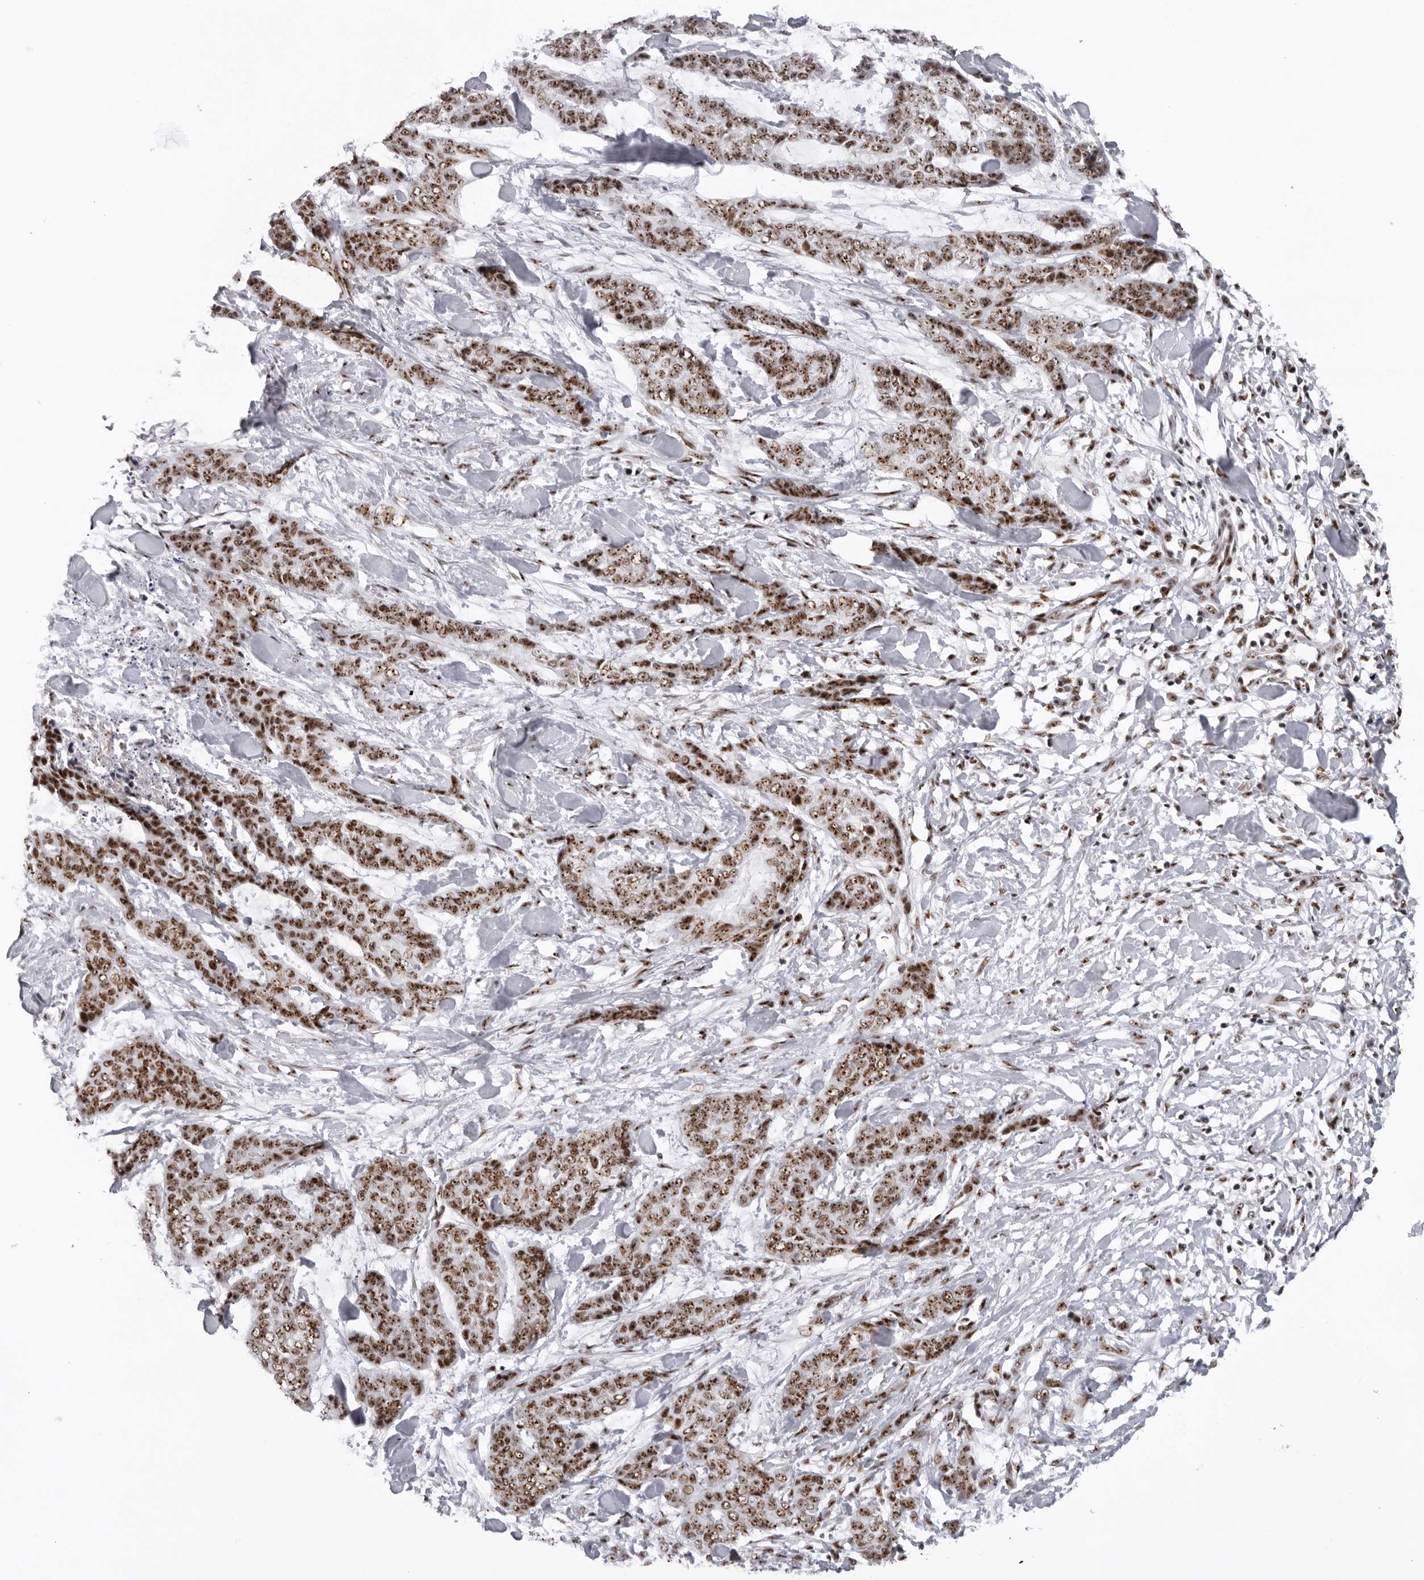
{"staining": {"intensity": "strong", "quantity": ">75%", "location": "nuclear"}, "tissue": "skin cancer", "cell_type": "Tumor cells", "image_type": "cancer", "snomed": [{"axis": "morphology", "description": "Basal cell carcinoma"}, {"axis": "topography", "description": "Skin"}], "caption": "Strong nuclear expression for a protein is present in approximately >75% of tumor cells of skin cancer using immunohistochemistry (IHC).", "gene": "DHX9", "patient": {"sex": "female", "age": 64}}